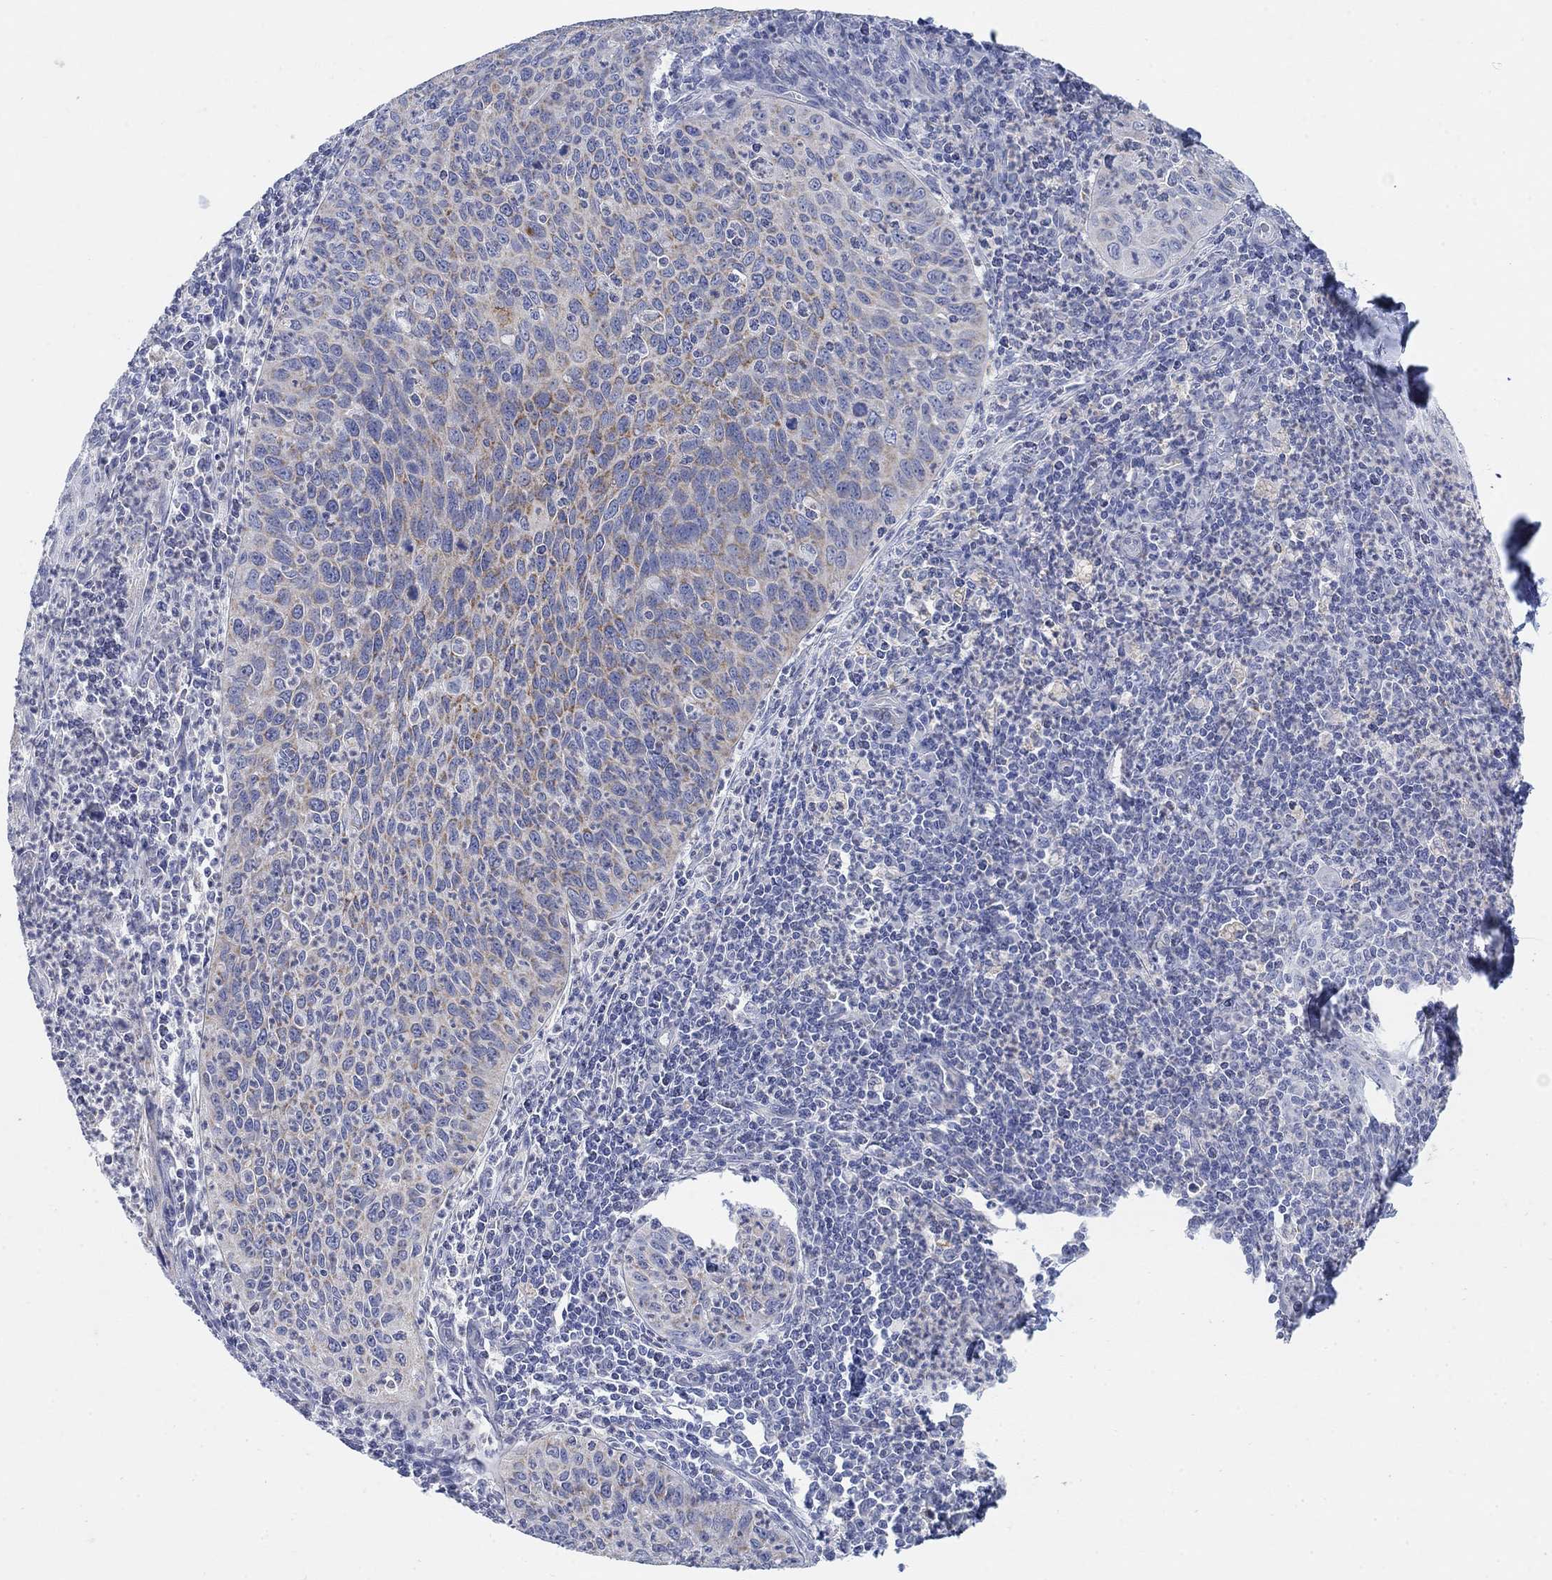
{"staining": {"intensity": "moderate", "quantity": "25%-75%", "location": "cytoplasmic/membranous"}, "tissue": "cervical cancer", "cell_type": "Tumor cells", "image_type": "cancer", "snomed": [{"axis": "morphology", "description": "Squamous cell carcinoma, NOS"}, {"axis": "topography", "description": "Cervix"}], "caption": "A brown stain shows moderate cytoplasmic/membranous staining of a protein in cervical squamous cell carcinoma tumor cells.", "gene": "SCCPDH", "patient": {"sex": "female", "age": 26}}